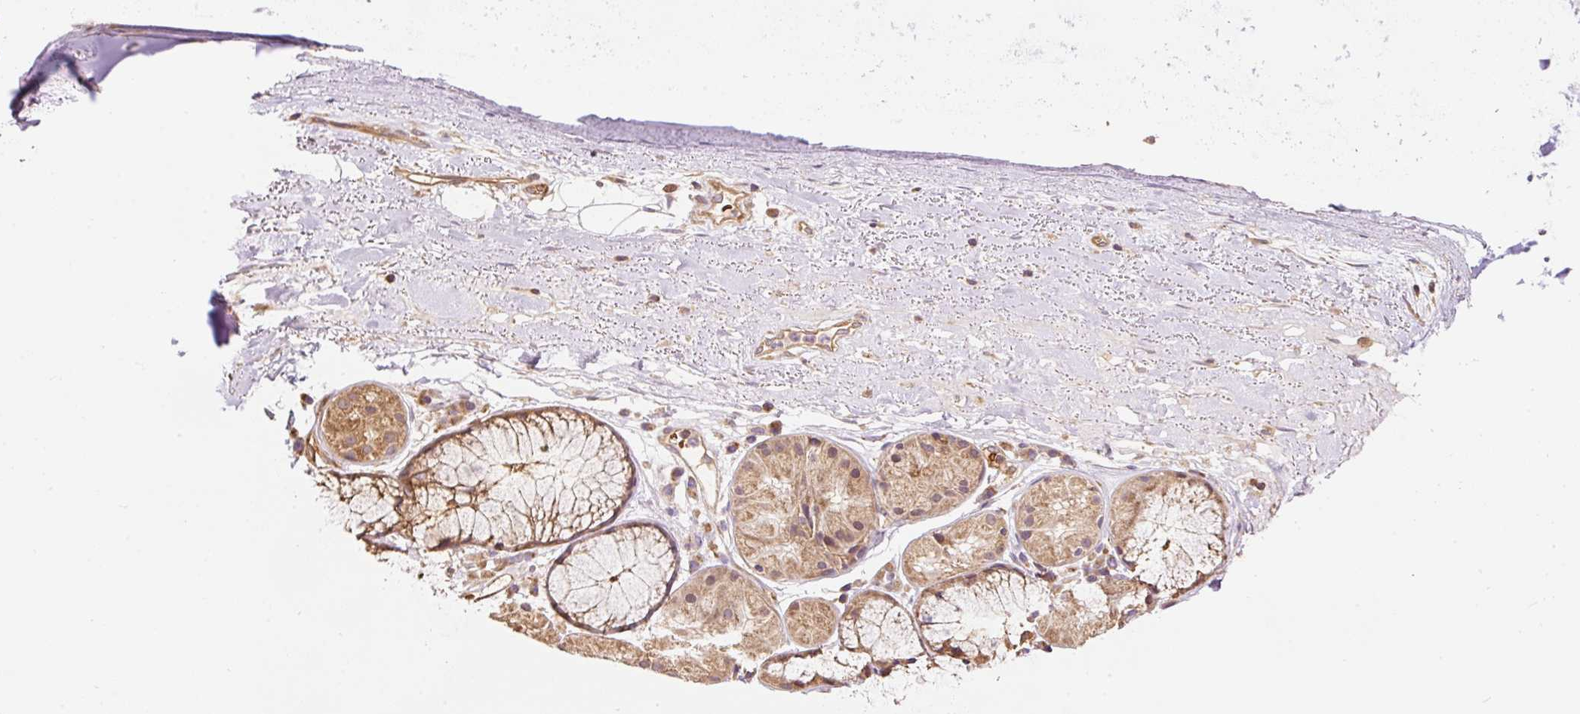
{"staining": {"intensity": "negative", "quantity": "none", "location": "none"}, "tissue": "soft tissue", "cell_type": "Chondrocytes", "image_type": "normal", "snomed": [{"axis": "morphology", "description": "Normal tissue, NOS"}, {"axis": "topography", "description": "Cartilage tissue"}, {"axis": "topography", "description": "Nasopharynx"}, {"axis": "topography", "description": "Thyroid gland"}], "caption": "This is an immunohistochemistry (IHC) photomicrograph of normal human soft tissue. There is no positivity in chondrocytes.", "gene": "ADCY4", "patient": {"sex": "male", "age": 63}}